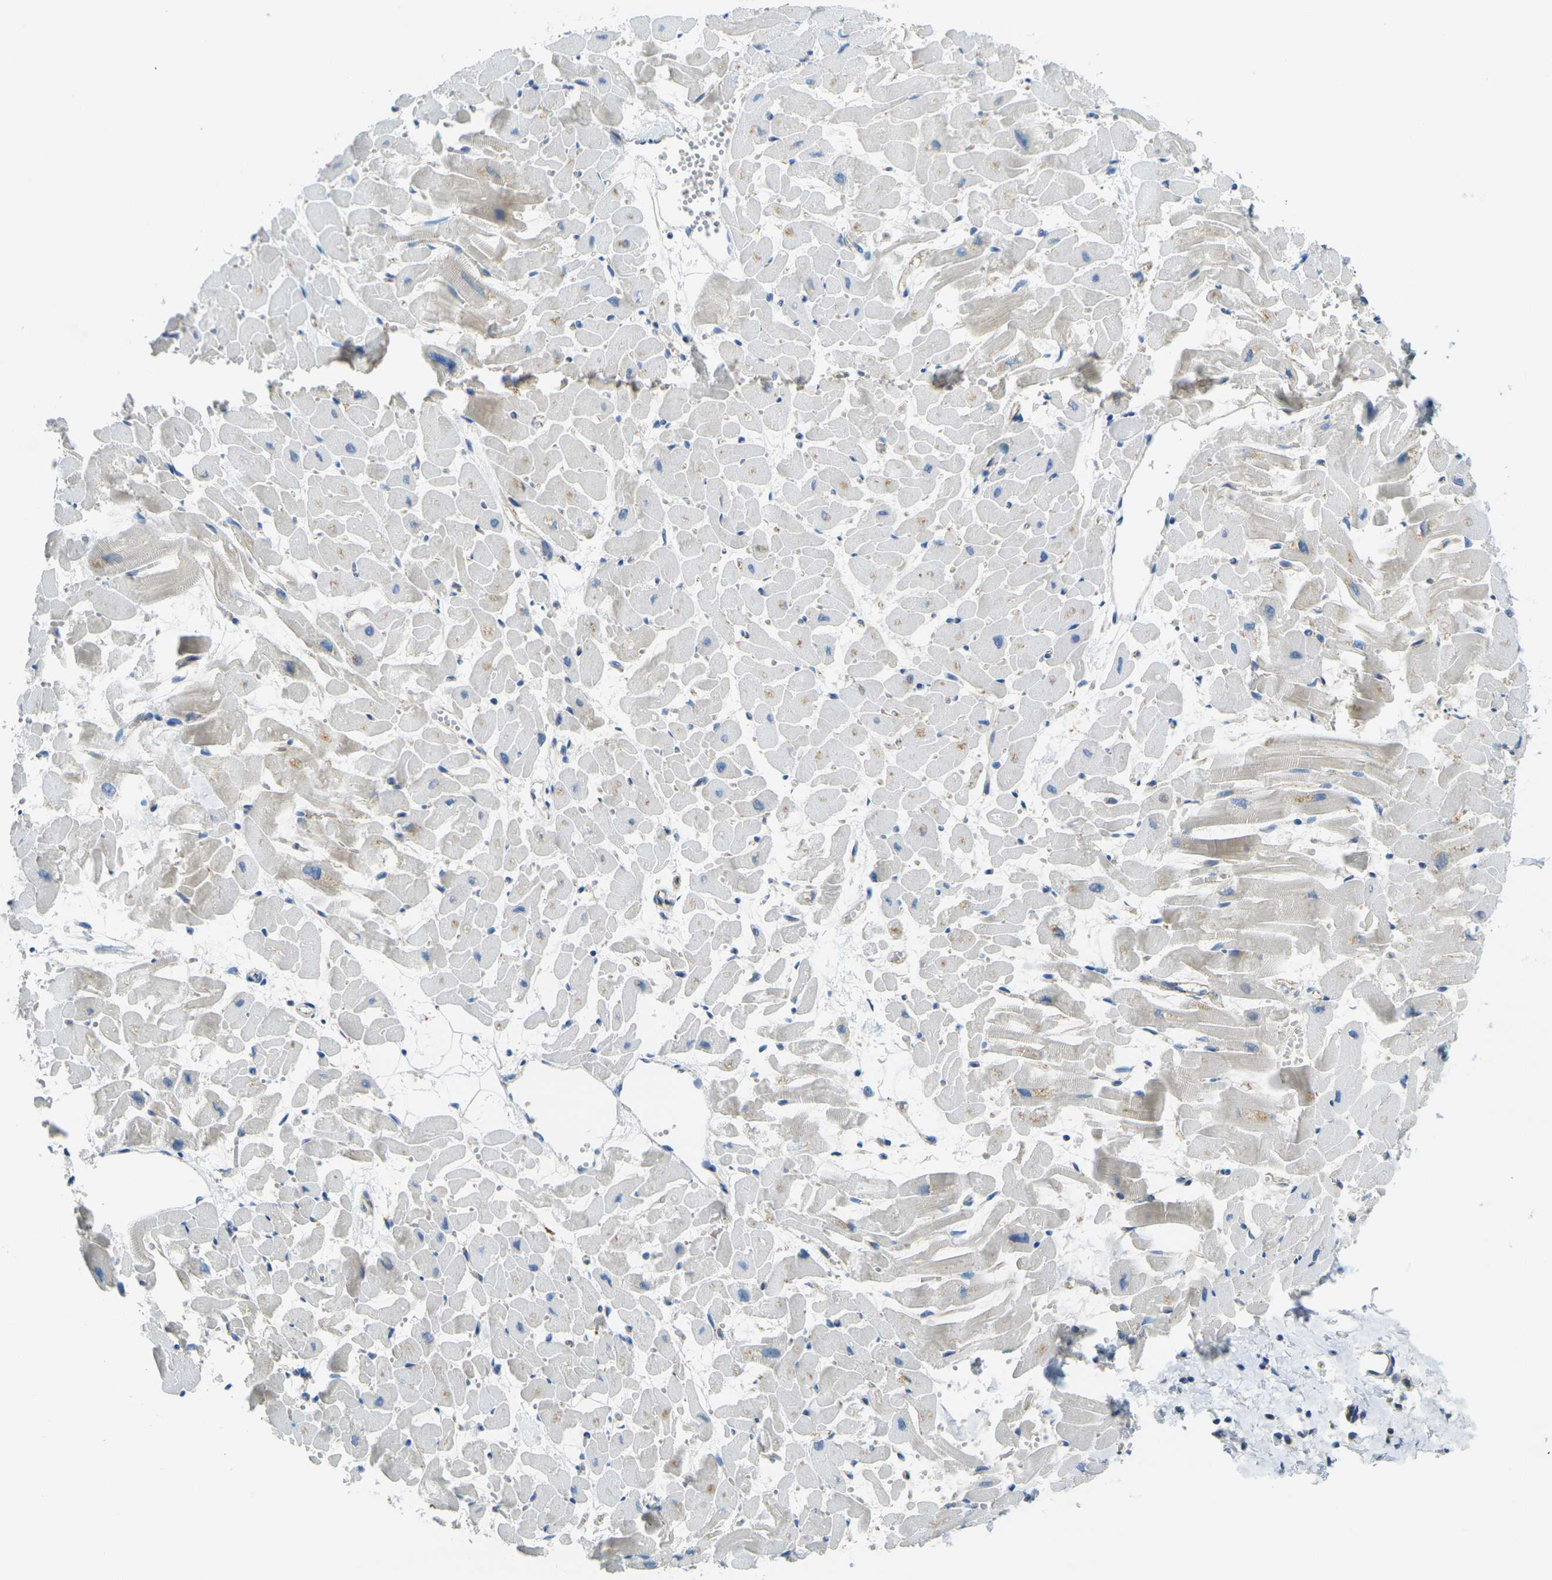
{"staining": {"intensity": "moderate", "quantity": "<25%", "location": "cytoplasmic/membranous"}, "tissue": "heart muscle", "cell_type": "Cardiomyocytes", "image_type": "normal", "snomed": [{"axis": "morphology", "description": "Normal tissue, NOS"}, {"axis": "topography", "description": "Heart"}], "caption": "Unremarkable heart muscle exhibits moderate cytoplasmic/membranous positivity in approximately <25% of cardiomyocytes, visualized by immunohistochemistry.", "gene": "RHBDD1", "patient": {"sex": "female", "age": 19}}